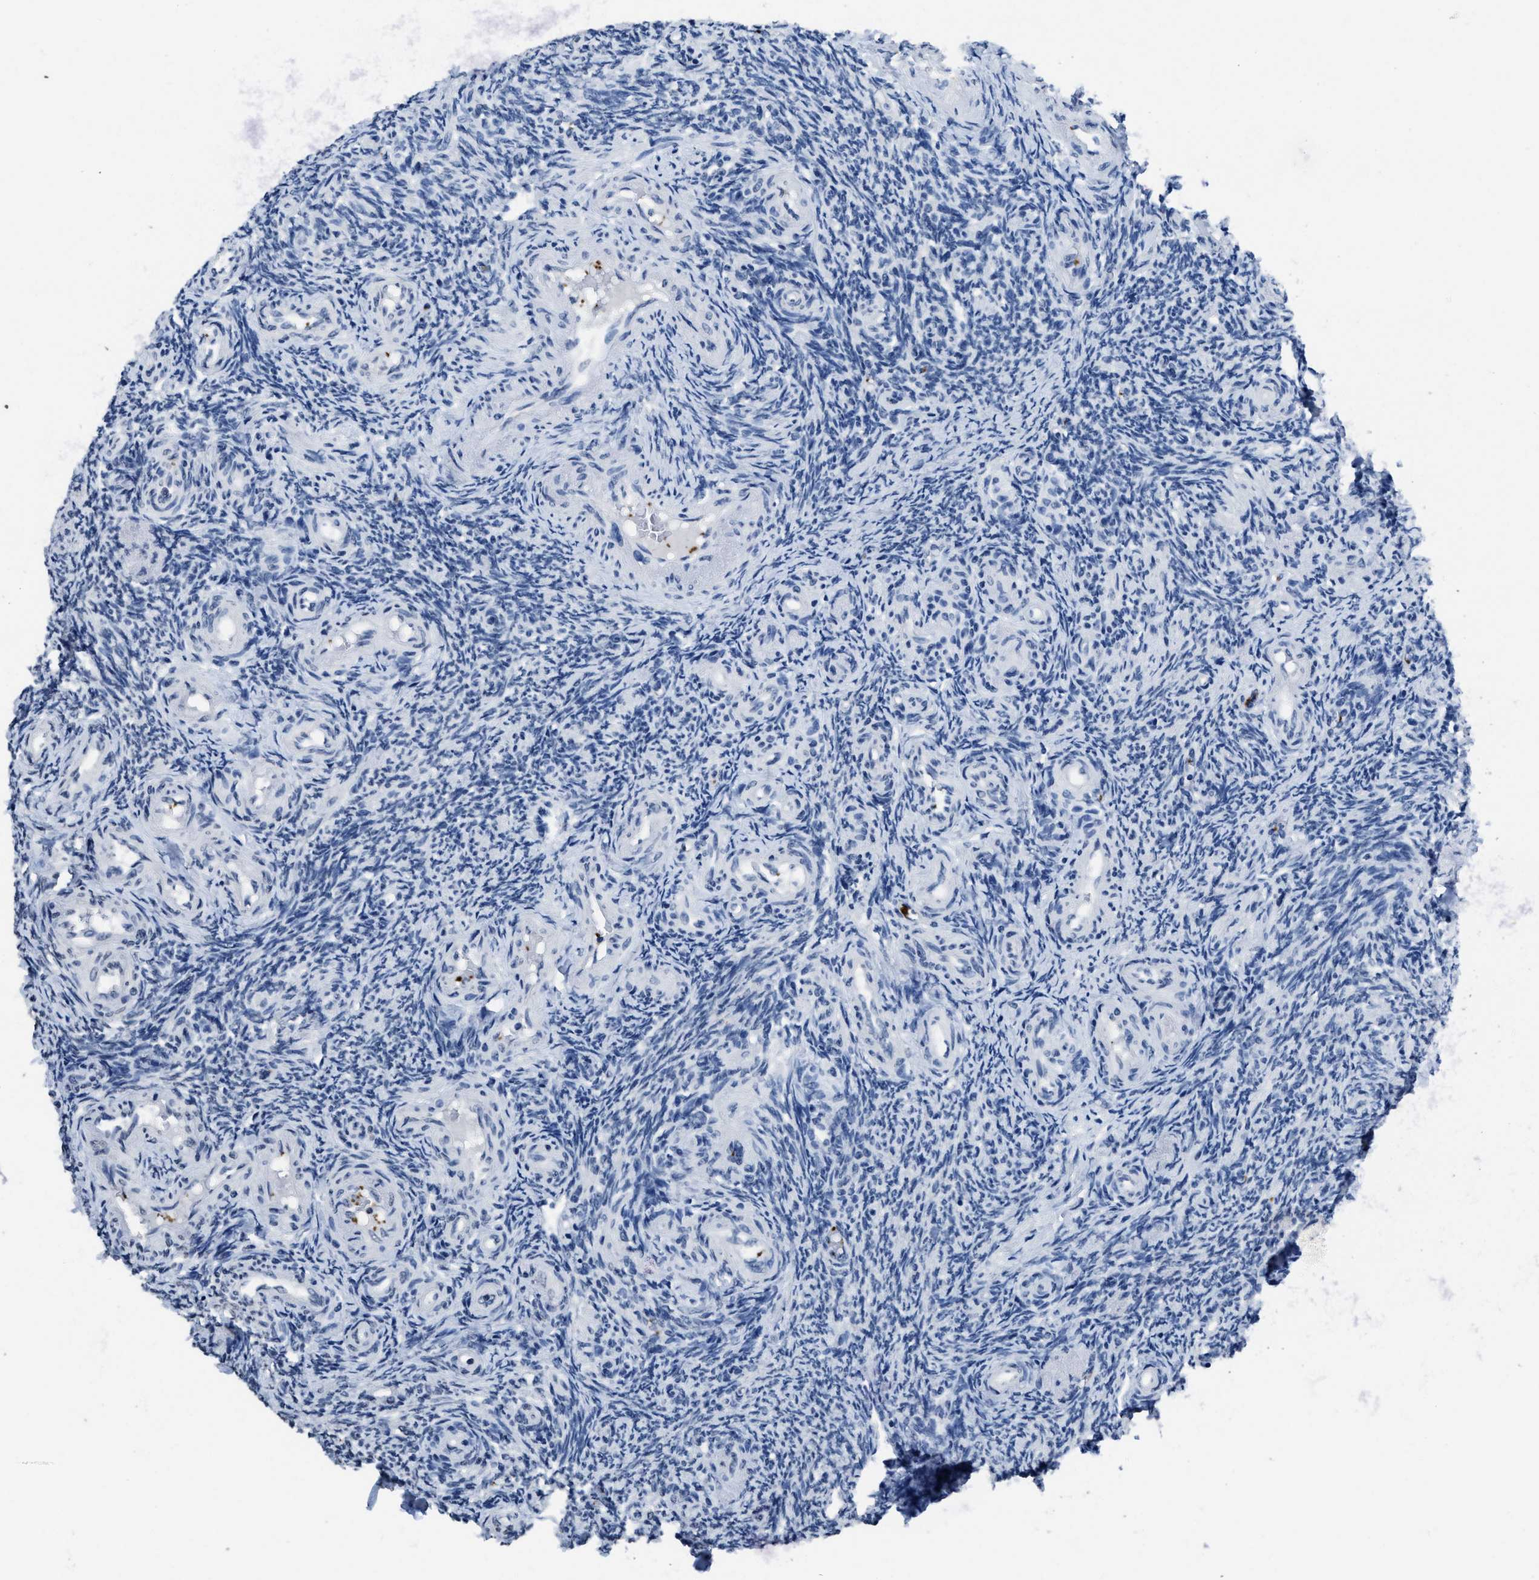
{"staining": {"intensity": "negative", "quantity": "none", "location": "none"}, "tissue": "ovary", "cell_type": "Ovarian stroma cells", "image_type": "normal", "snomed": [{"axis": "morphology", "description": "Normal tissue, NOS"}, {"axis": "topography", "description": "Ovary"}], "caption": "Photomicrograph shows no significant protein staining in ovarian stroma cells of benign ovary.", "gene": "ITGA2B", "patient": {"sex": "female", "age": 41}}